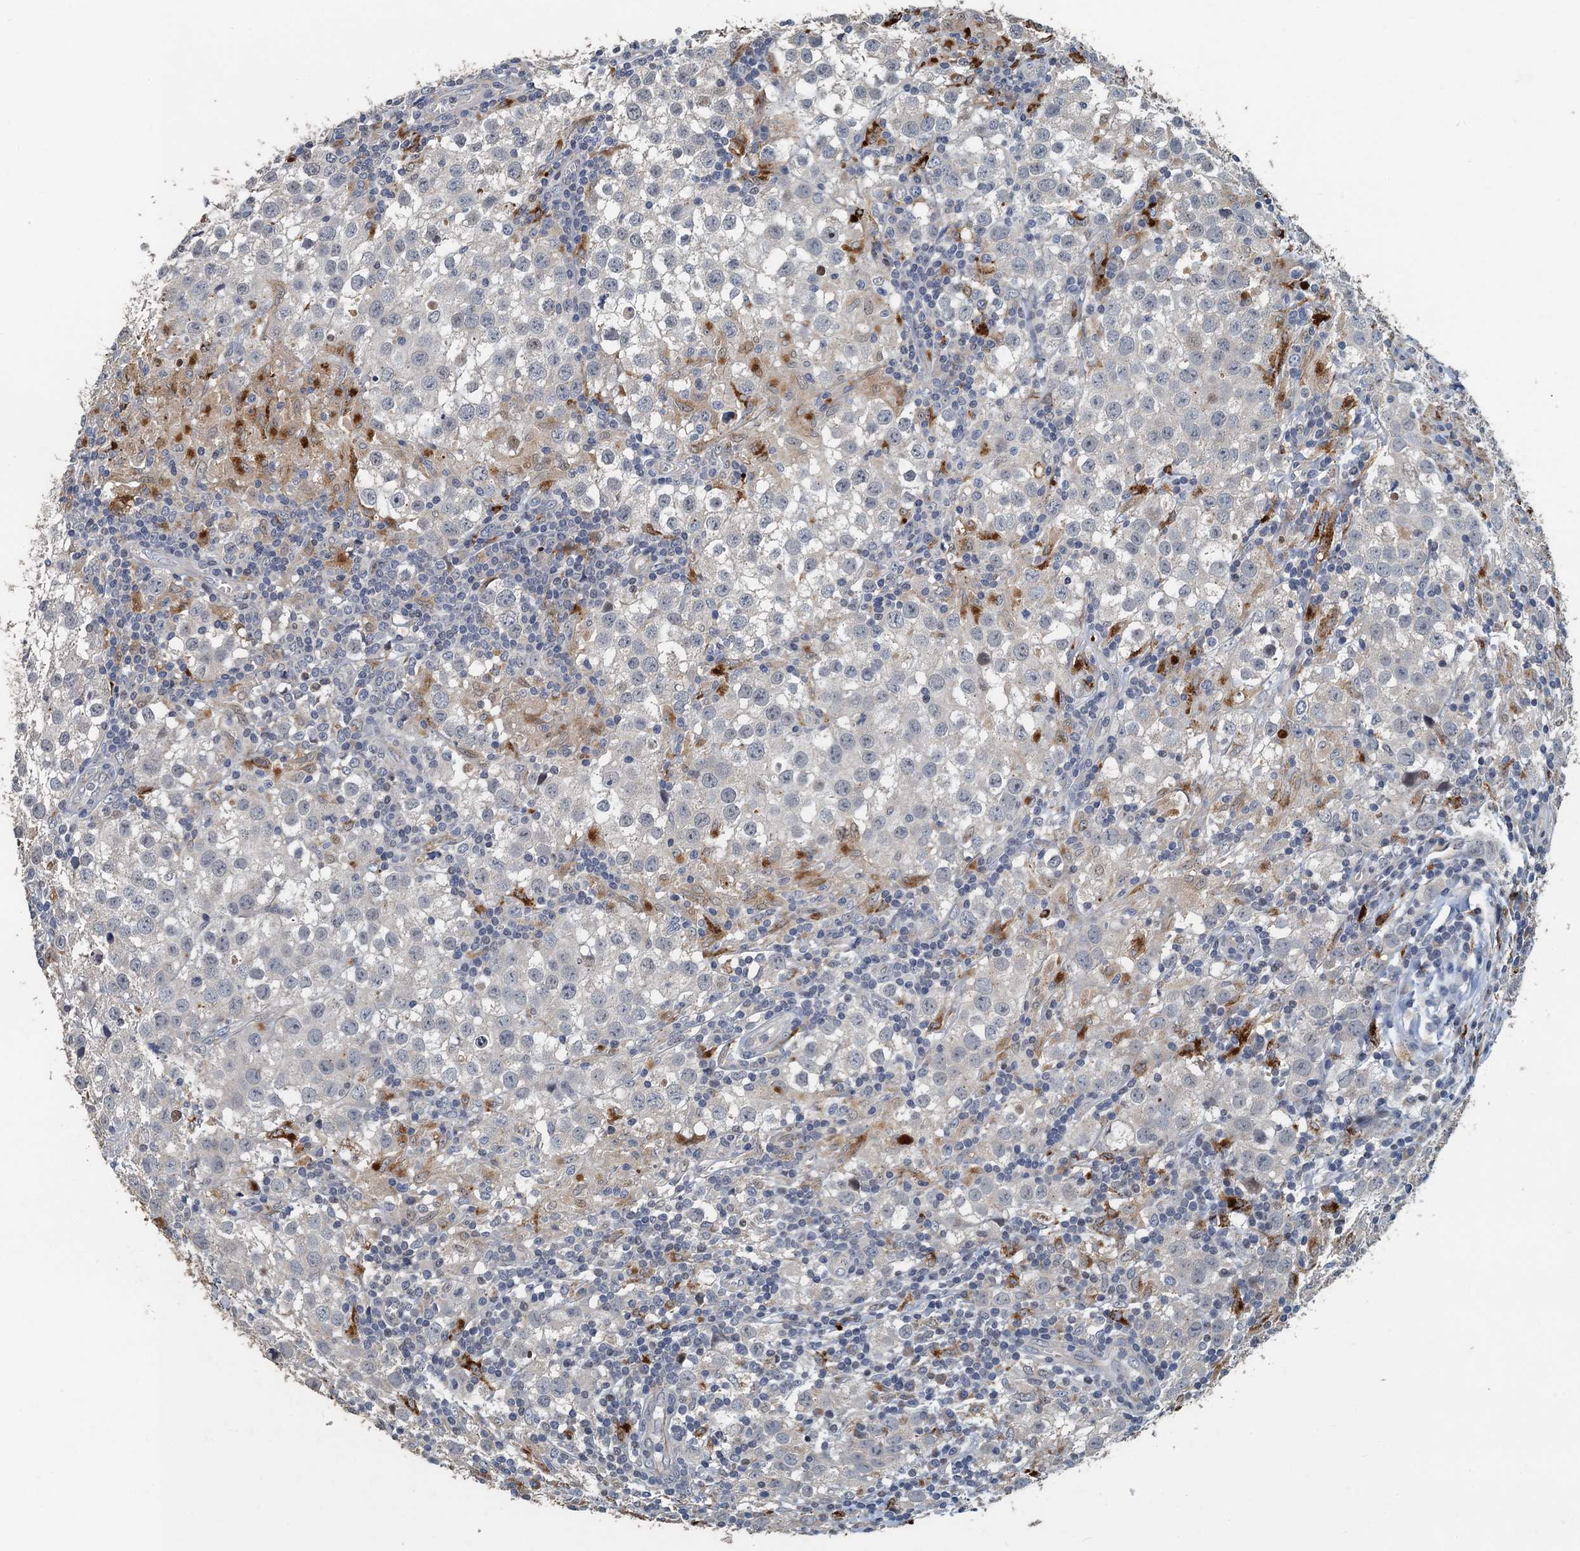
{"staining": {"intensity": "negative", "quantity": "none", "location": "none"}, "tissue": "testis cancer", "cell_type": "Tumor cells", "image_type": "cancer", "snomed": [{"axis": "morphology", "description": "Seminoma, NOS"}, {"axis": "morphology", "description": "Carcinoma, Embryonal, NOS"}, {"axis": "topography", "description": "Testis"}], "caption": "This is an immunohistochemistry (IHC) micrograph of human testis embryonal carcinoma. There is no staining in tumor cells.", "gene": "AGRN", "patient": {"sex": "male", "age": 43}}